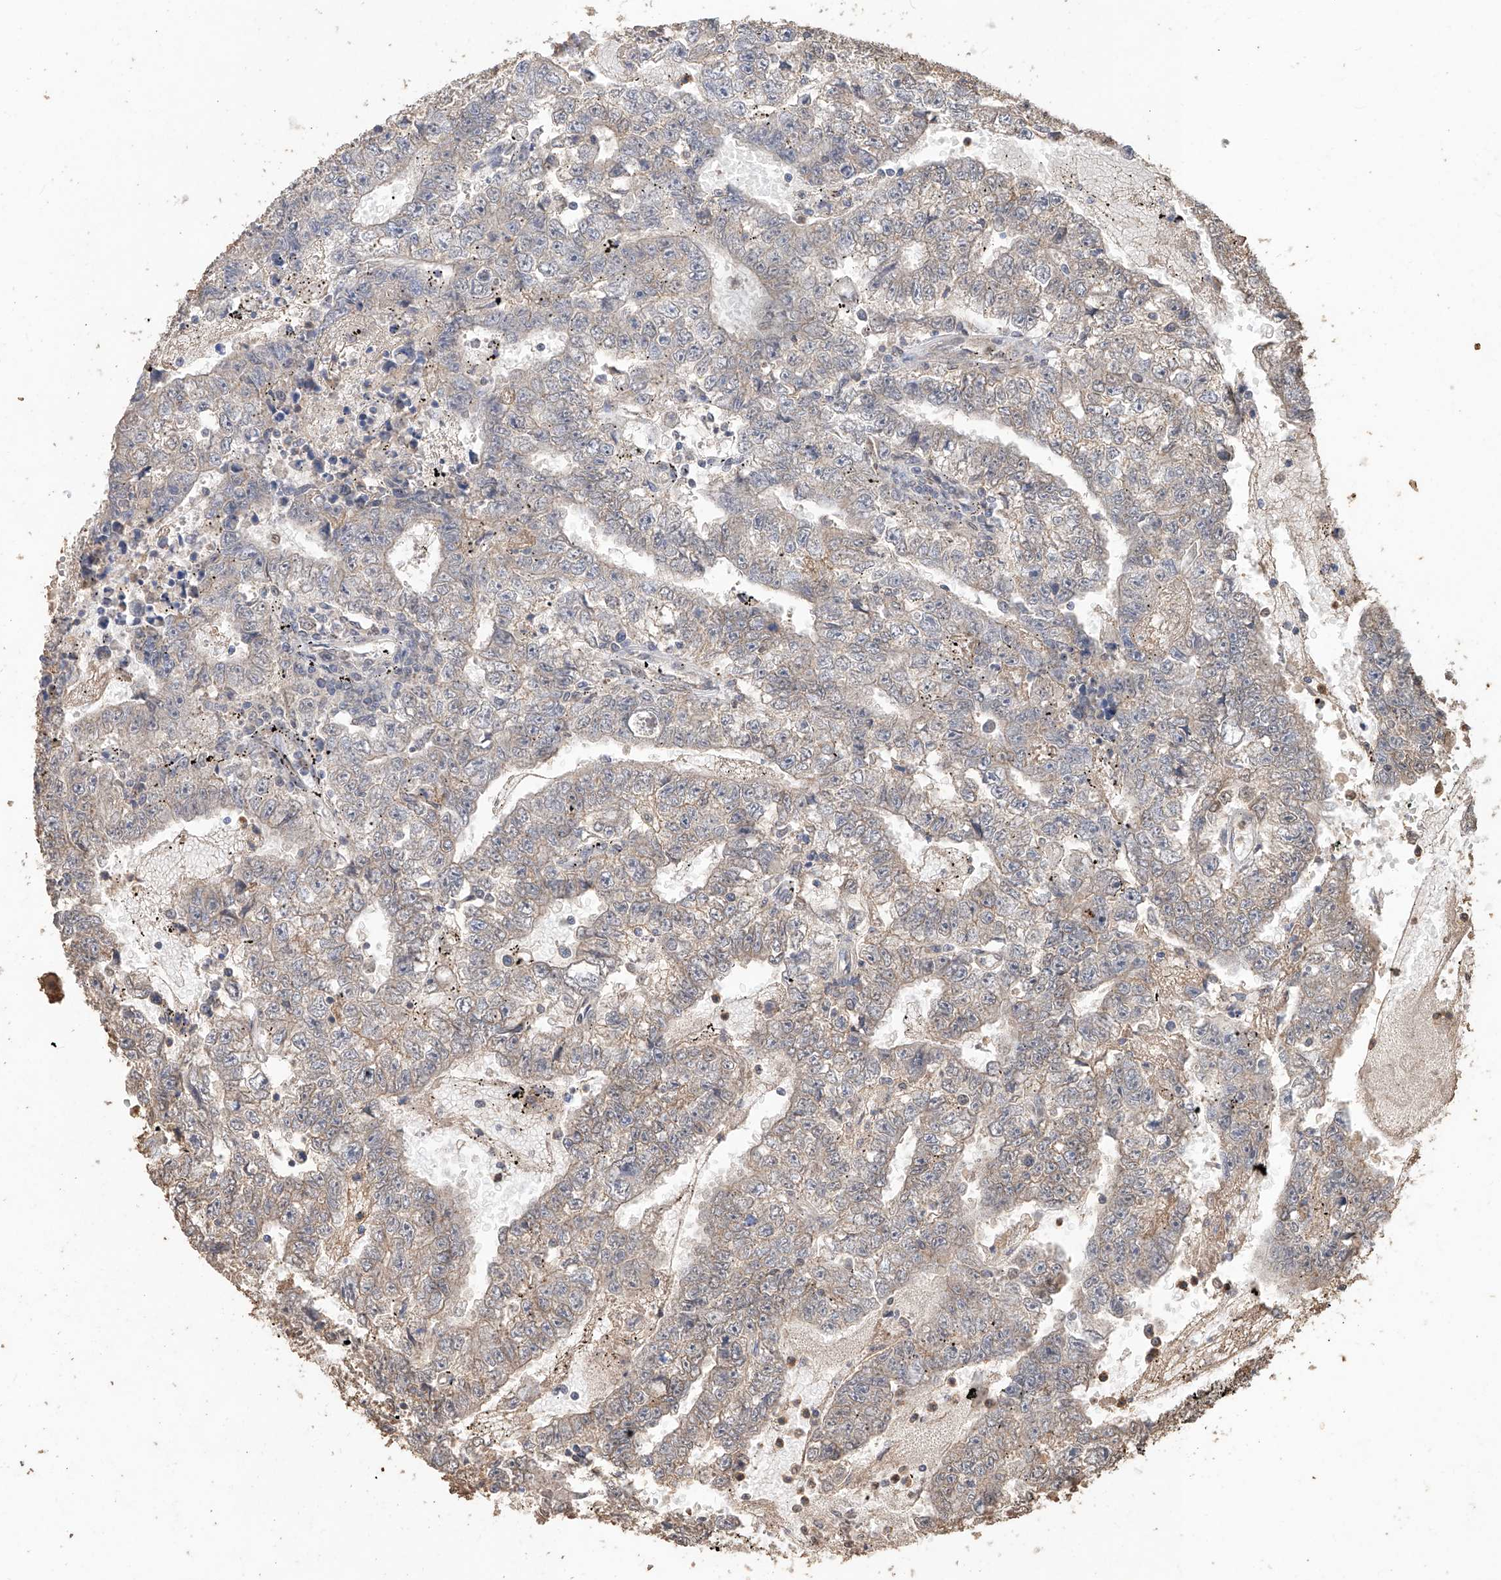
{"staining": {"intensity": "weak", "quantity": "25%-75%", "location": "cytoplasmic/membranous"}, "tissue": "testis cancer", "cell_type": "Tumor cells", "image_type": "cancer", "snomed": [{"axis": "morphology", "description": "Carcinoma, Embryonal, NOS"}, {"axis": "topography", "description": "Testis"}], "caption": "Brown immunohistochemical staining in human testis cancer reveals weak cytoplasmic/membranous expression in approximately 25%-75% of tumor cells.", "gene": "ELOVL1", "patient": {"sex": "male", "age": 25}}